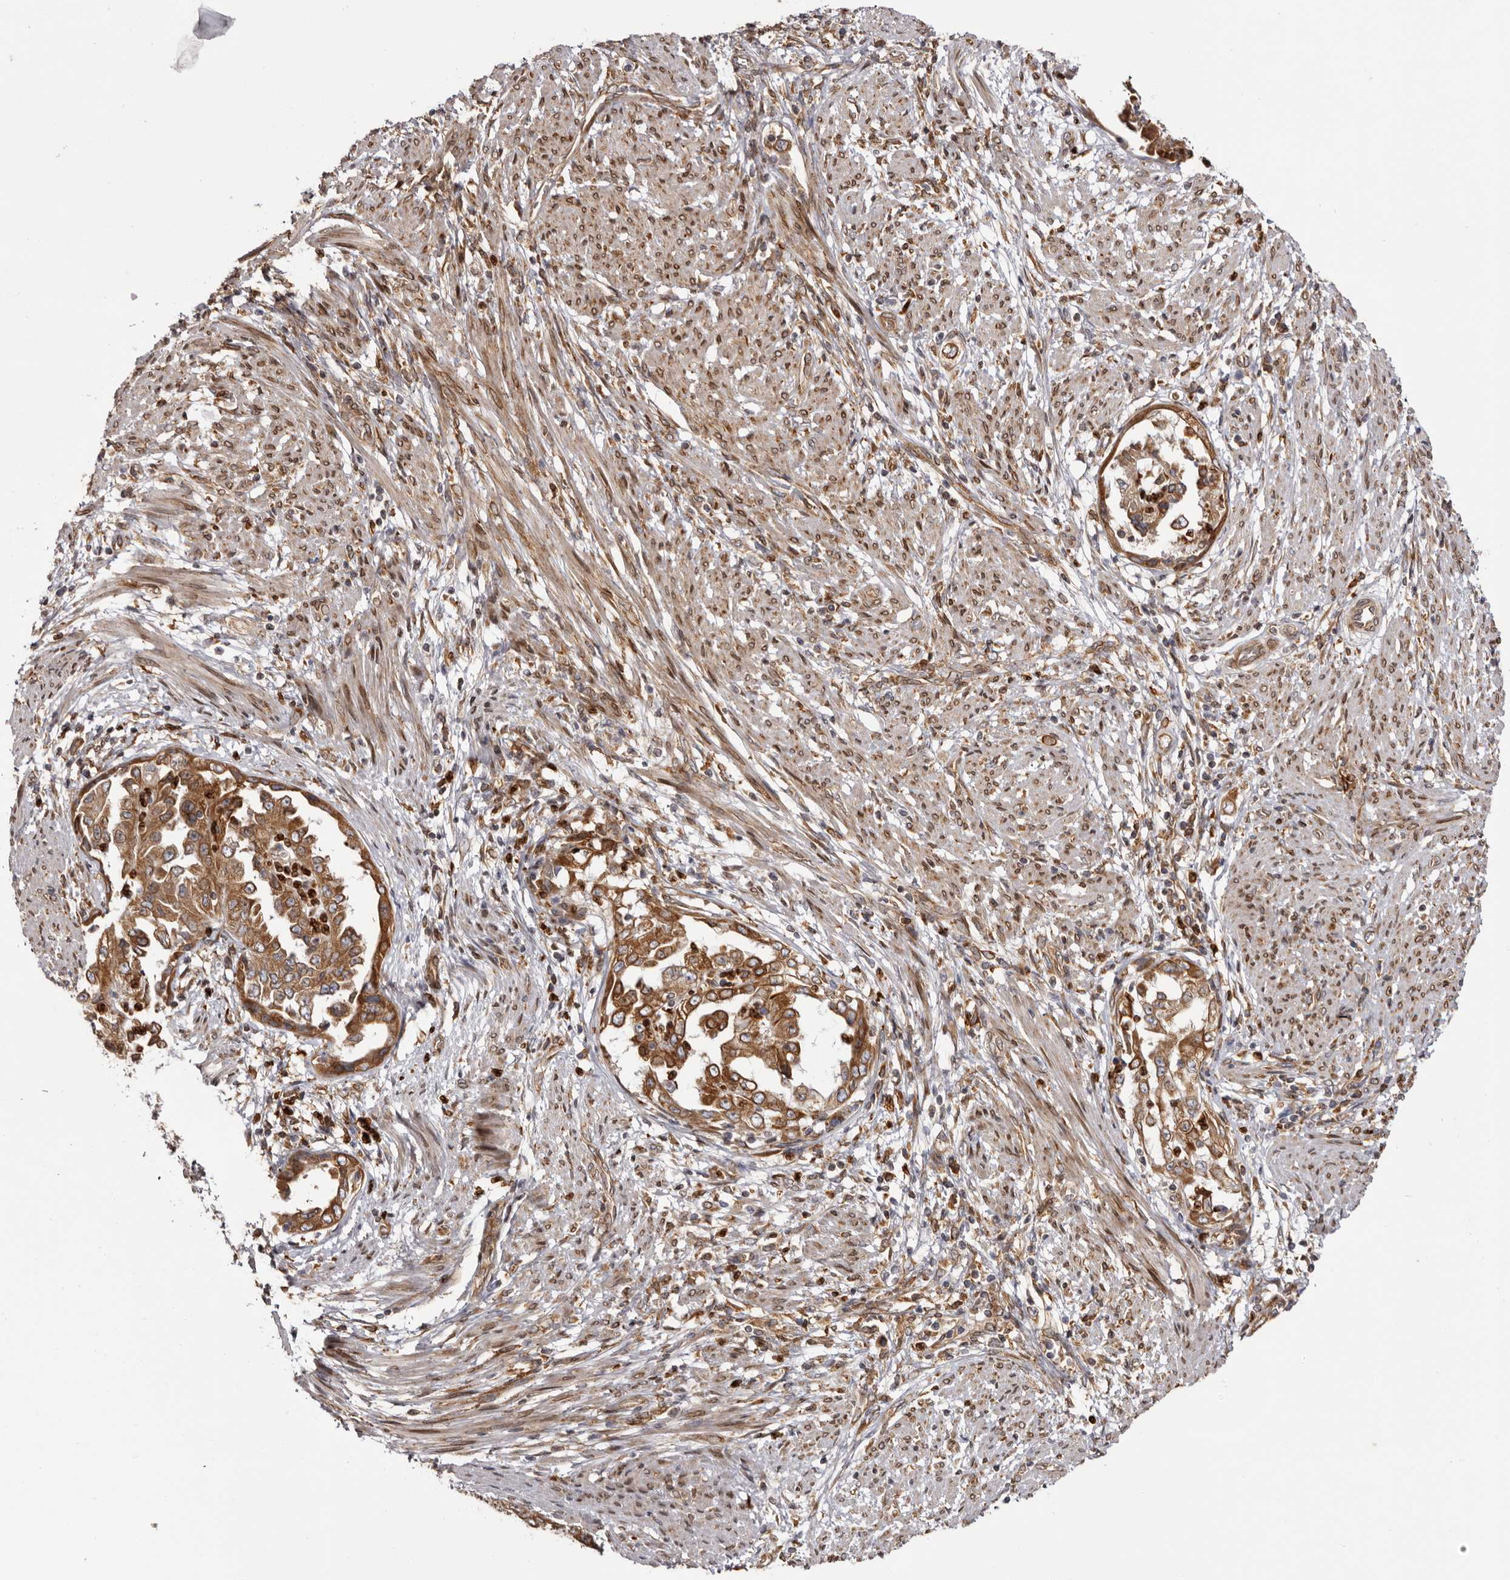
{"staining": {"intensity": "strong", "quantity": ">75%", "location": "cytoplasmic/membranous"}, "tissue": "endometrial cancer", "cell_type": "Tumor cells", "image_type": "cancer", "snomed": [{"axis": "morphology", "description": "Adenocarcinoma, NOS"}, {"axis": "topography", "description": "Endometrium"}], "caption": "DAB immunohistochemical staining of adenocarcinoma (endometrial) shows strong cytoplasmic/membranous protein expression in about >75% of tumor cells.", "gene": "C4orf3", "patient": {"sex": "female", "age": 85}}